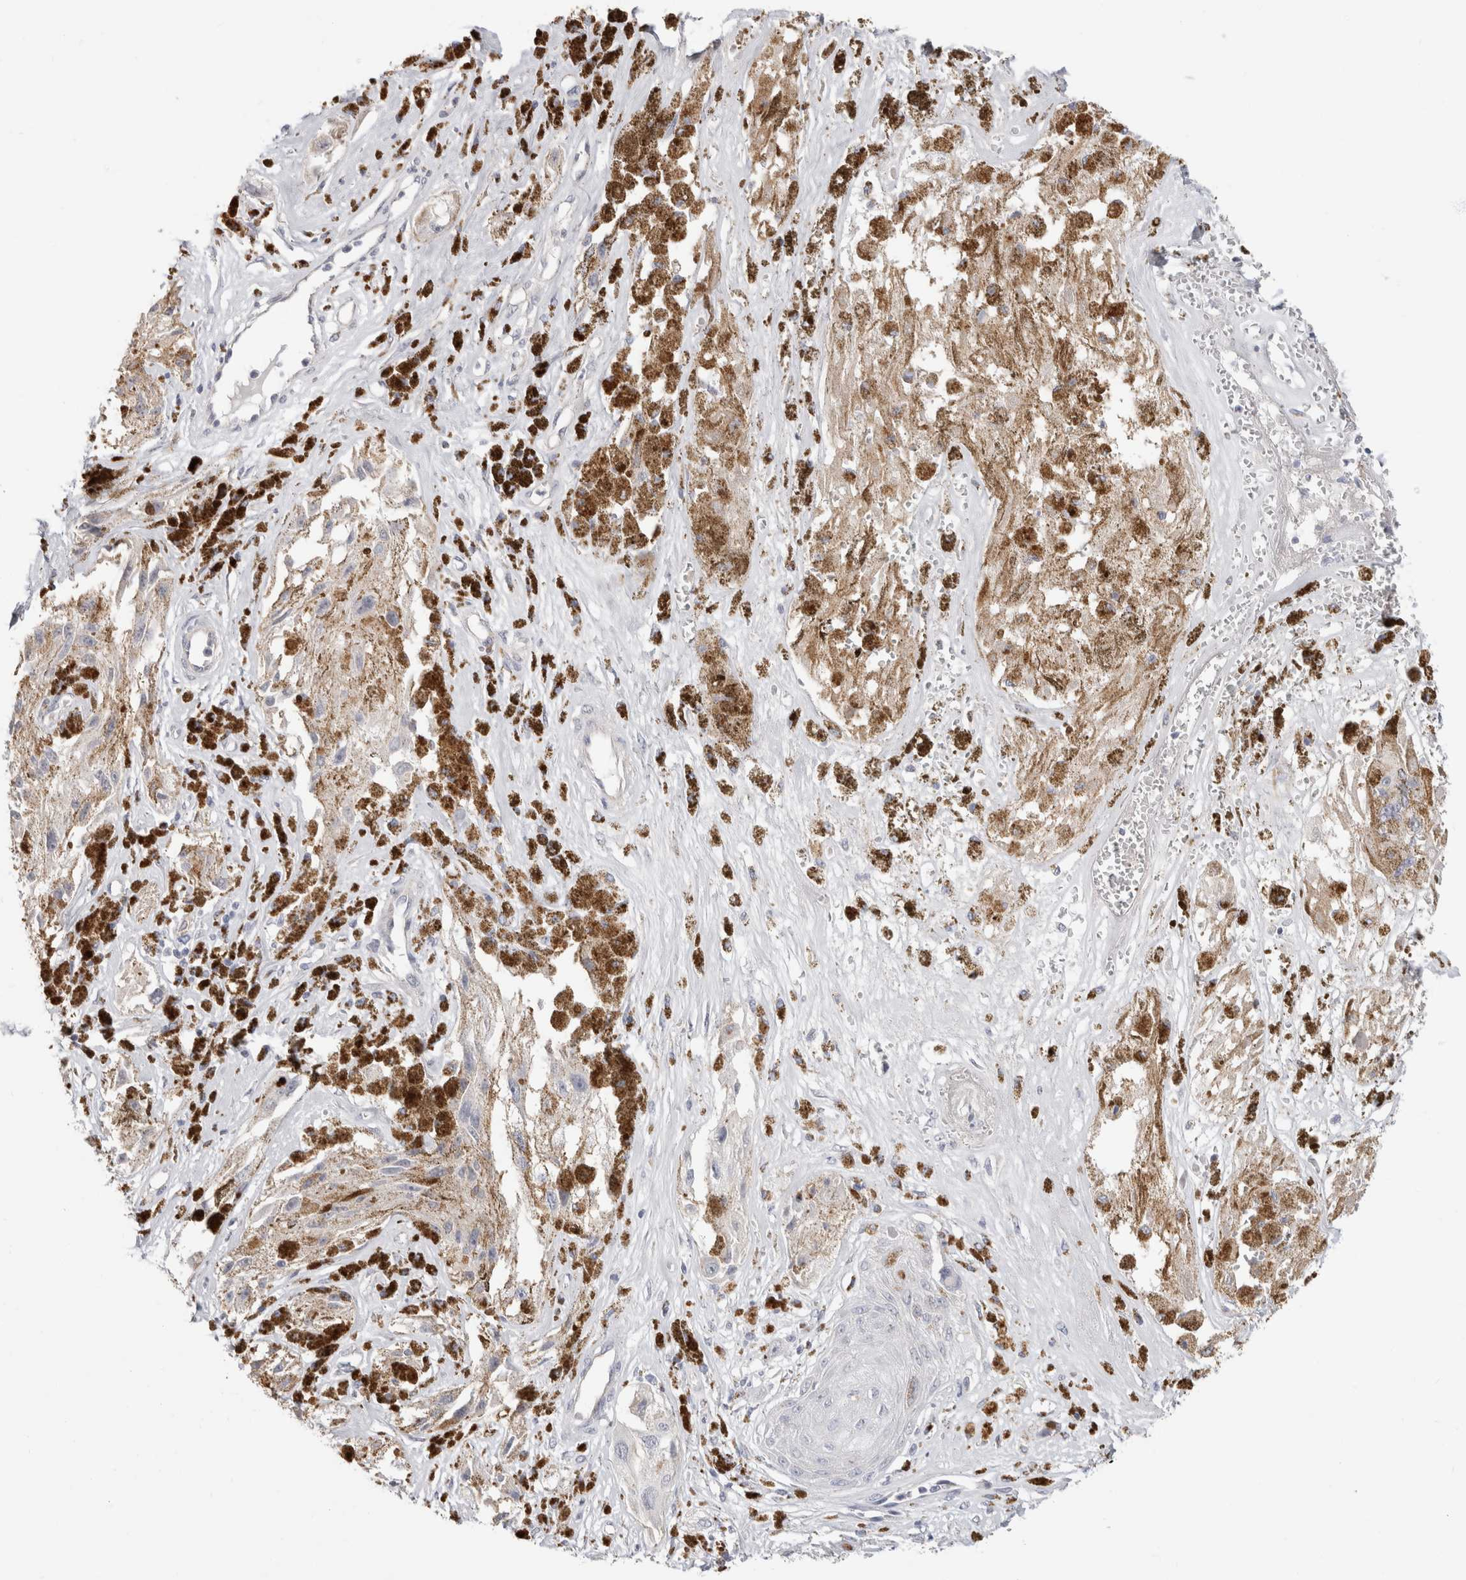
{"staining": {"intensity": "weak", "quantity": ">75%", "location": "cytoplasmic/membranous"}, "tissue": "melanoma", "cell_type": "Tumor cells", "image_type": "cancer", "snomed": [{"axis": "morphology", "description": "Malignant melanoma, NOS"}, {"axis": "topography", "description": "Skin"}], "caption": "A micrograph of melanoma stained for a protein displays weak cytoplasmic/membranous brown staining in tumor cells.", "gene": "AFP", "patient": {"sex": "male", "age": 88}}